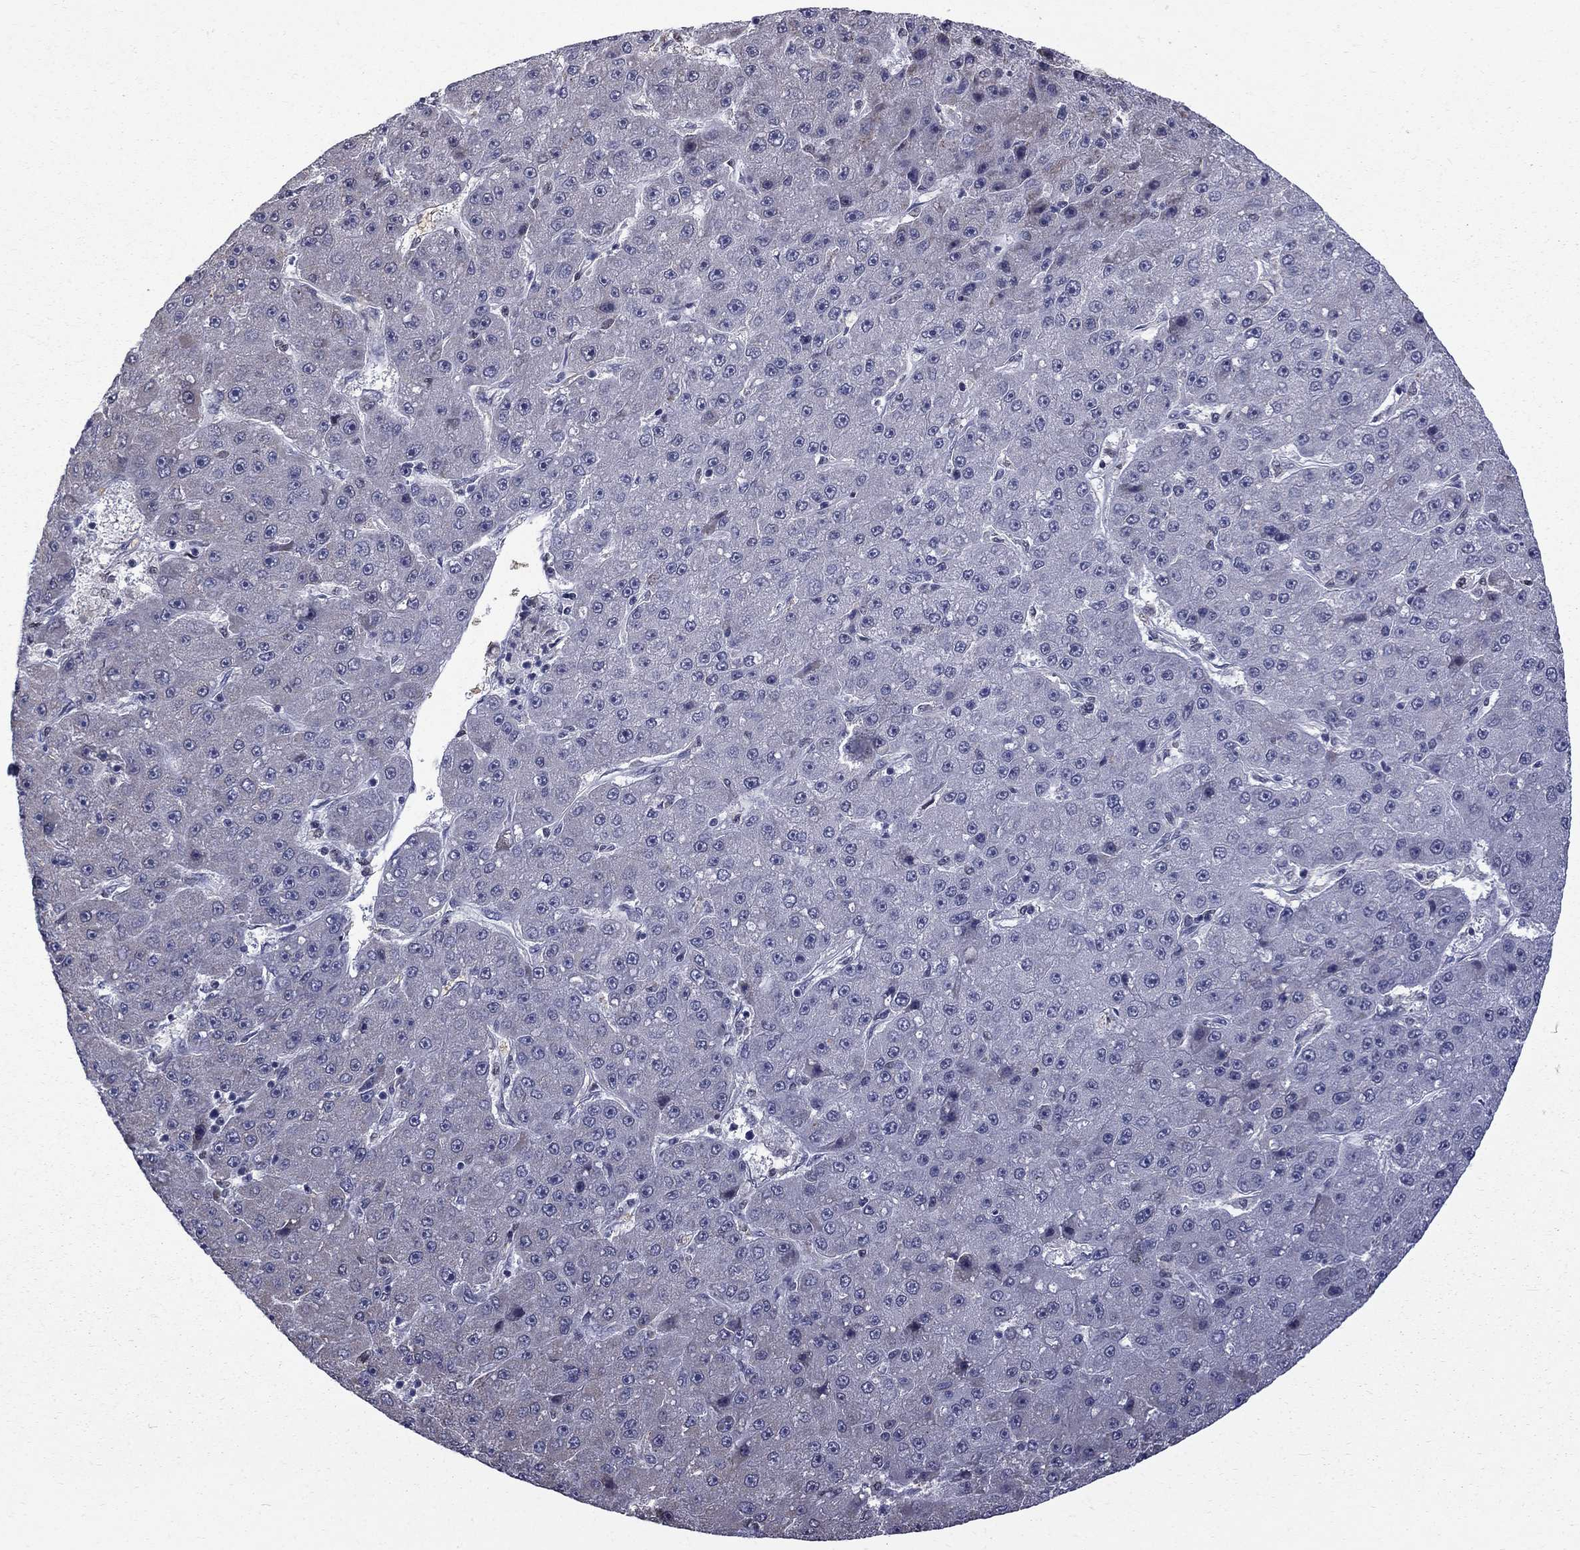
{"staining": {"intensity": "negative", "quantity": "none", "location": "none"}, "tissue": "liver cancer", "cell_type": "Tumor cells", "image_type": "cancer", "snomed": [{"axis": "morphology", "description": "Carcinoma, Hepatocellular, NOS"}, {"axis": "topography", "description": "Liver"}], "caption": "Hepatocellular carcinoma (liver) was stained to show a protein in brown. There is no significant staining in tumor cells.", "gene": "HSPB2", "patient": {"sex": "male", "age": 67}}